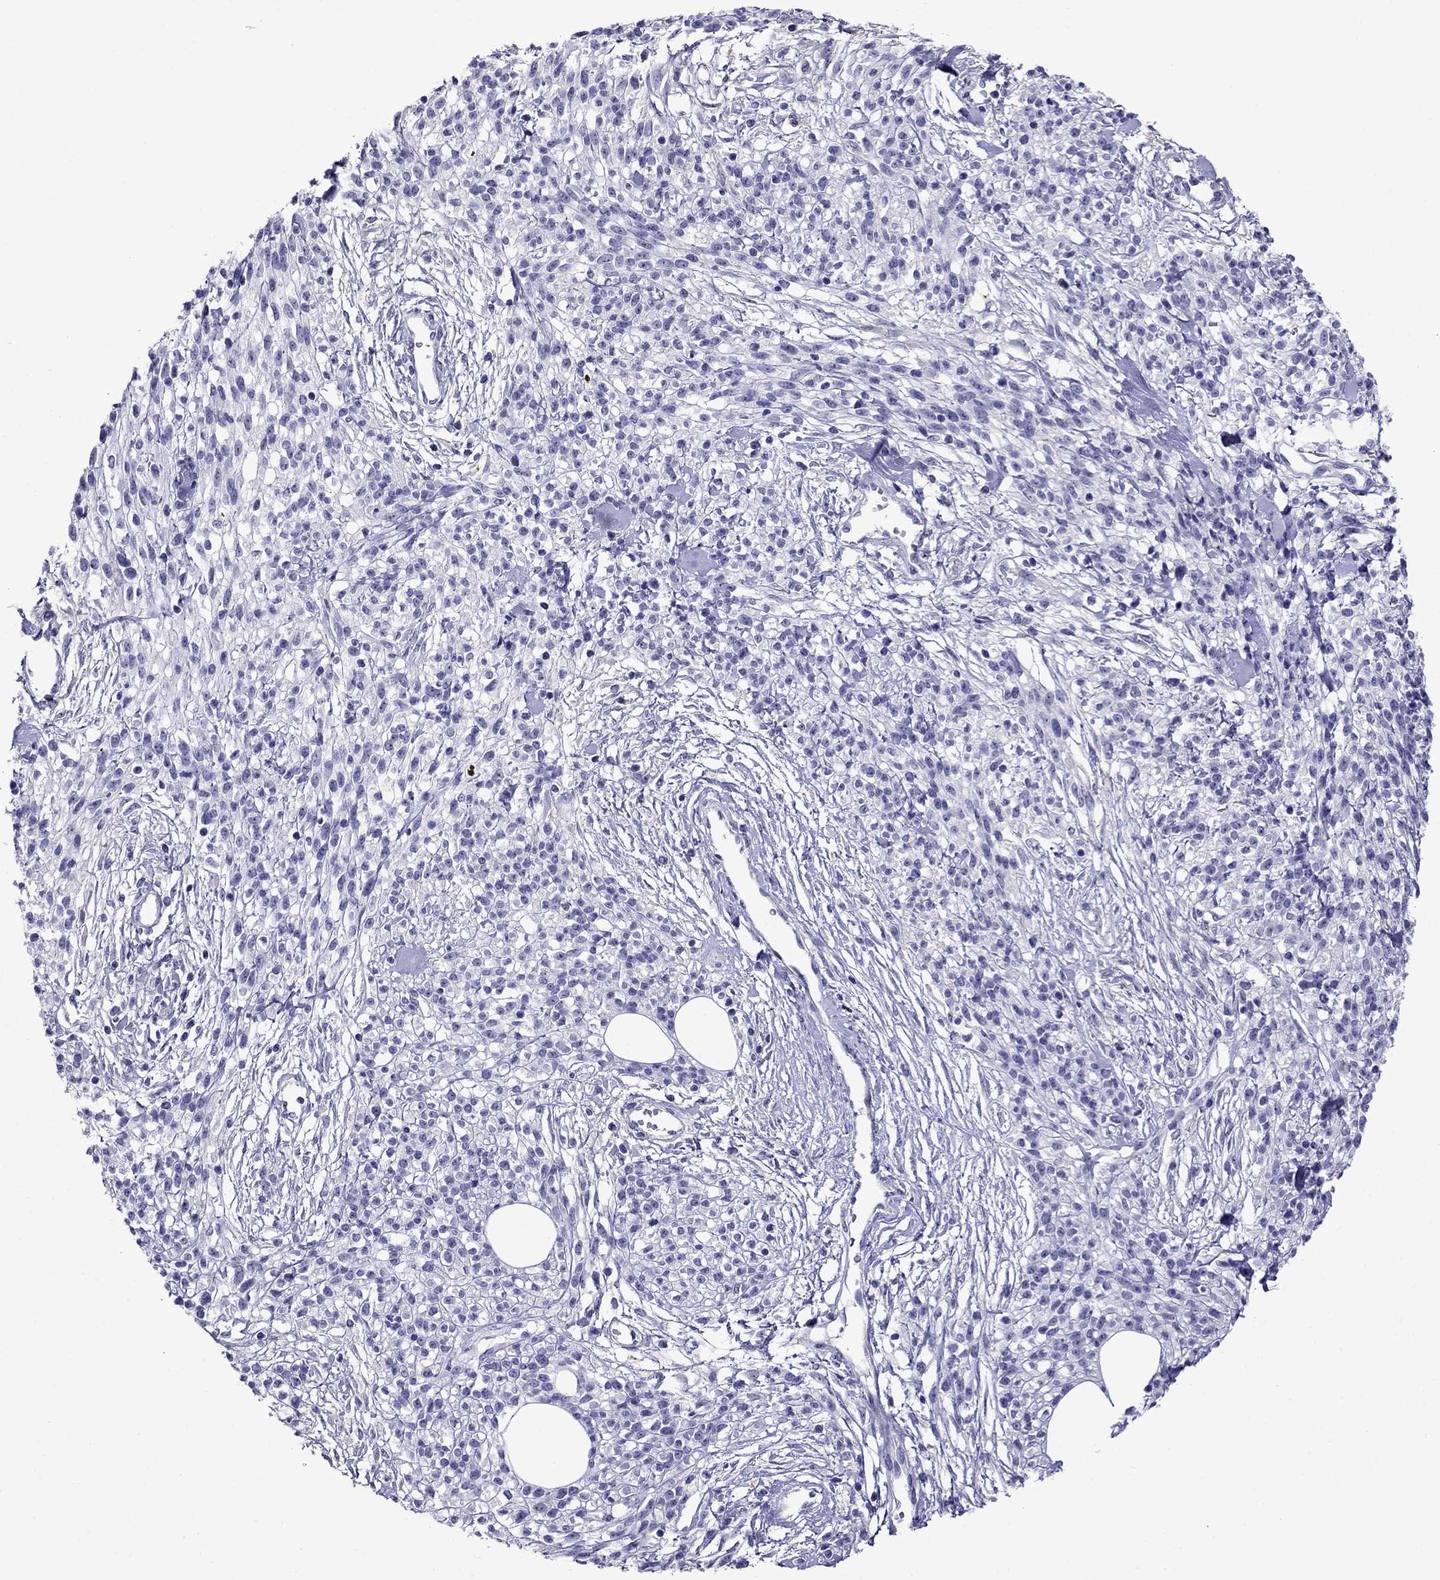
{"staining": {"intensity": "negative", "quantity": "none", "location": "none"}, "tissue": "melanoma", "cell_type": "Tumor cells", "image_type": "cancer", "snomed": [{"axis": "morphology", "description": "Malignant melanoma, NOS"}, {"axis": "topography", "description": "Skin"}, {"axis": "topography", "description": "Skin of trunk"}], "caption": "DAB (3,3'-diaminobenzidine) immunohistochemical staining of melanoma demonstrates no significant expression in tumor cells. (Brightfield microscopy of DAB IHC at high magnification).", "gene": "SCG2", "patient": {"sex": "male", "age": 74}}